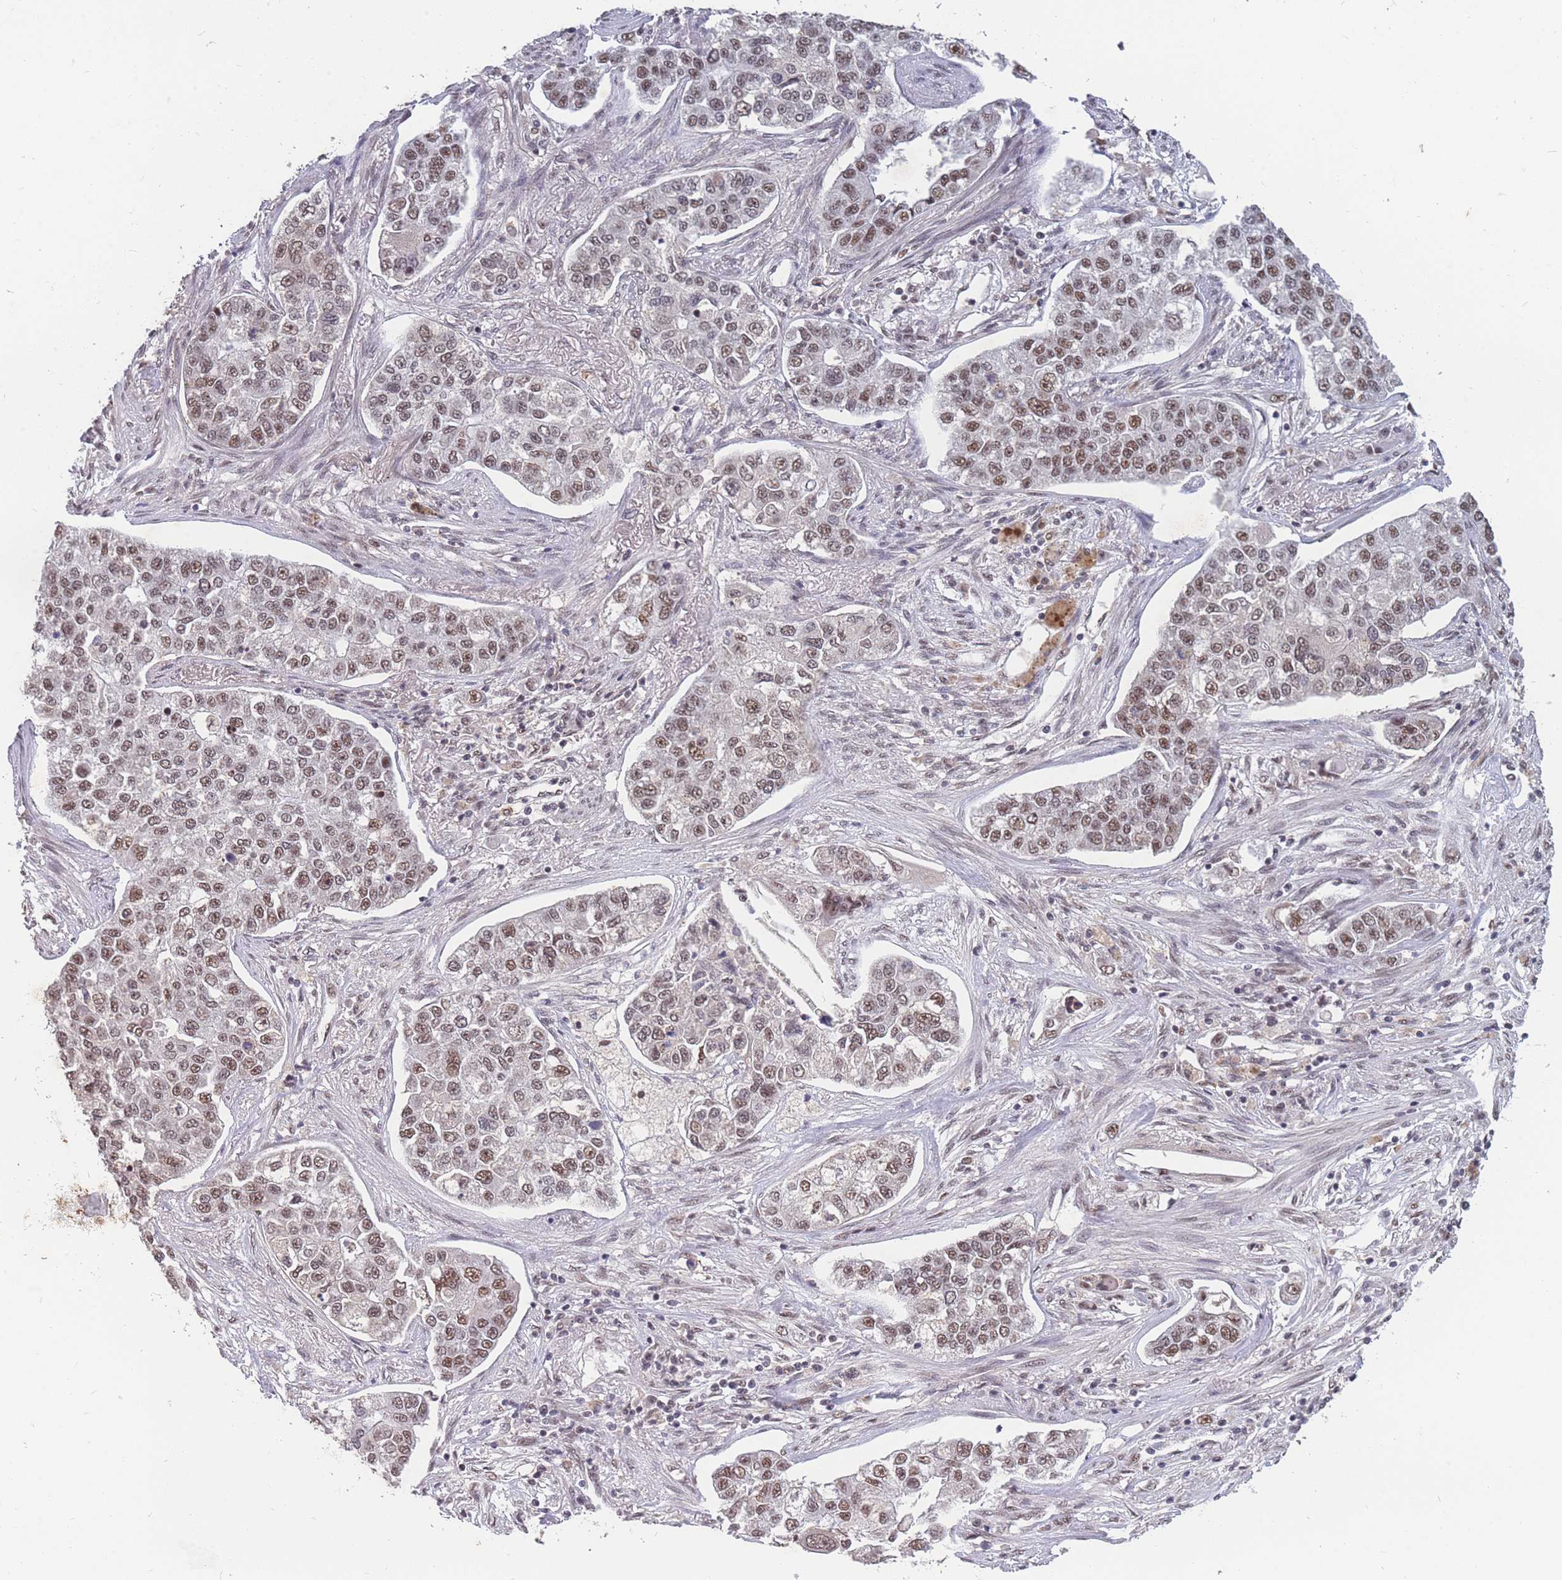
{"staining": {"intensity": "moderate", "quantity": ">75%", "location": "nuclear"}, "tissue": "lung cancer", "cell_type": "Tumor cells", "image_type": "cancer", "snomed": [{"axis": "morphology", "description": "Adenocarcinoma, NOS"}, {"axis": "topography", "description": "Lung"}], "caption": "A histopathology image of human adenocarcinoma (lung) stained for a protein exhibits moderate nuclear brown staining in tumor cells.", "gene": "SNRPA1", "patient": {"sex": "male", "age": 49}}